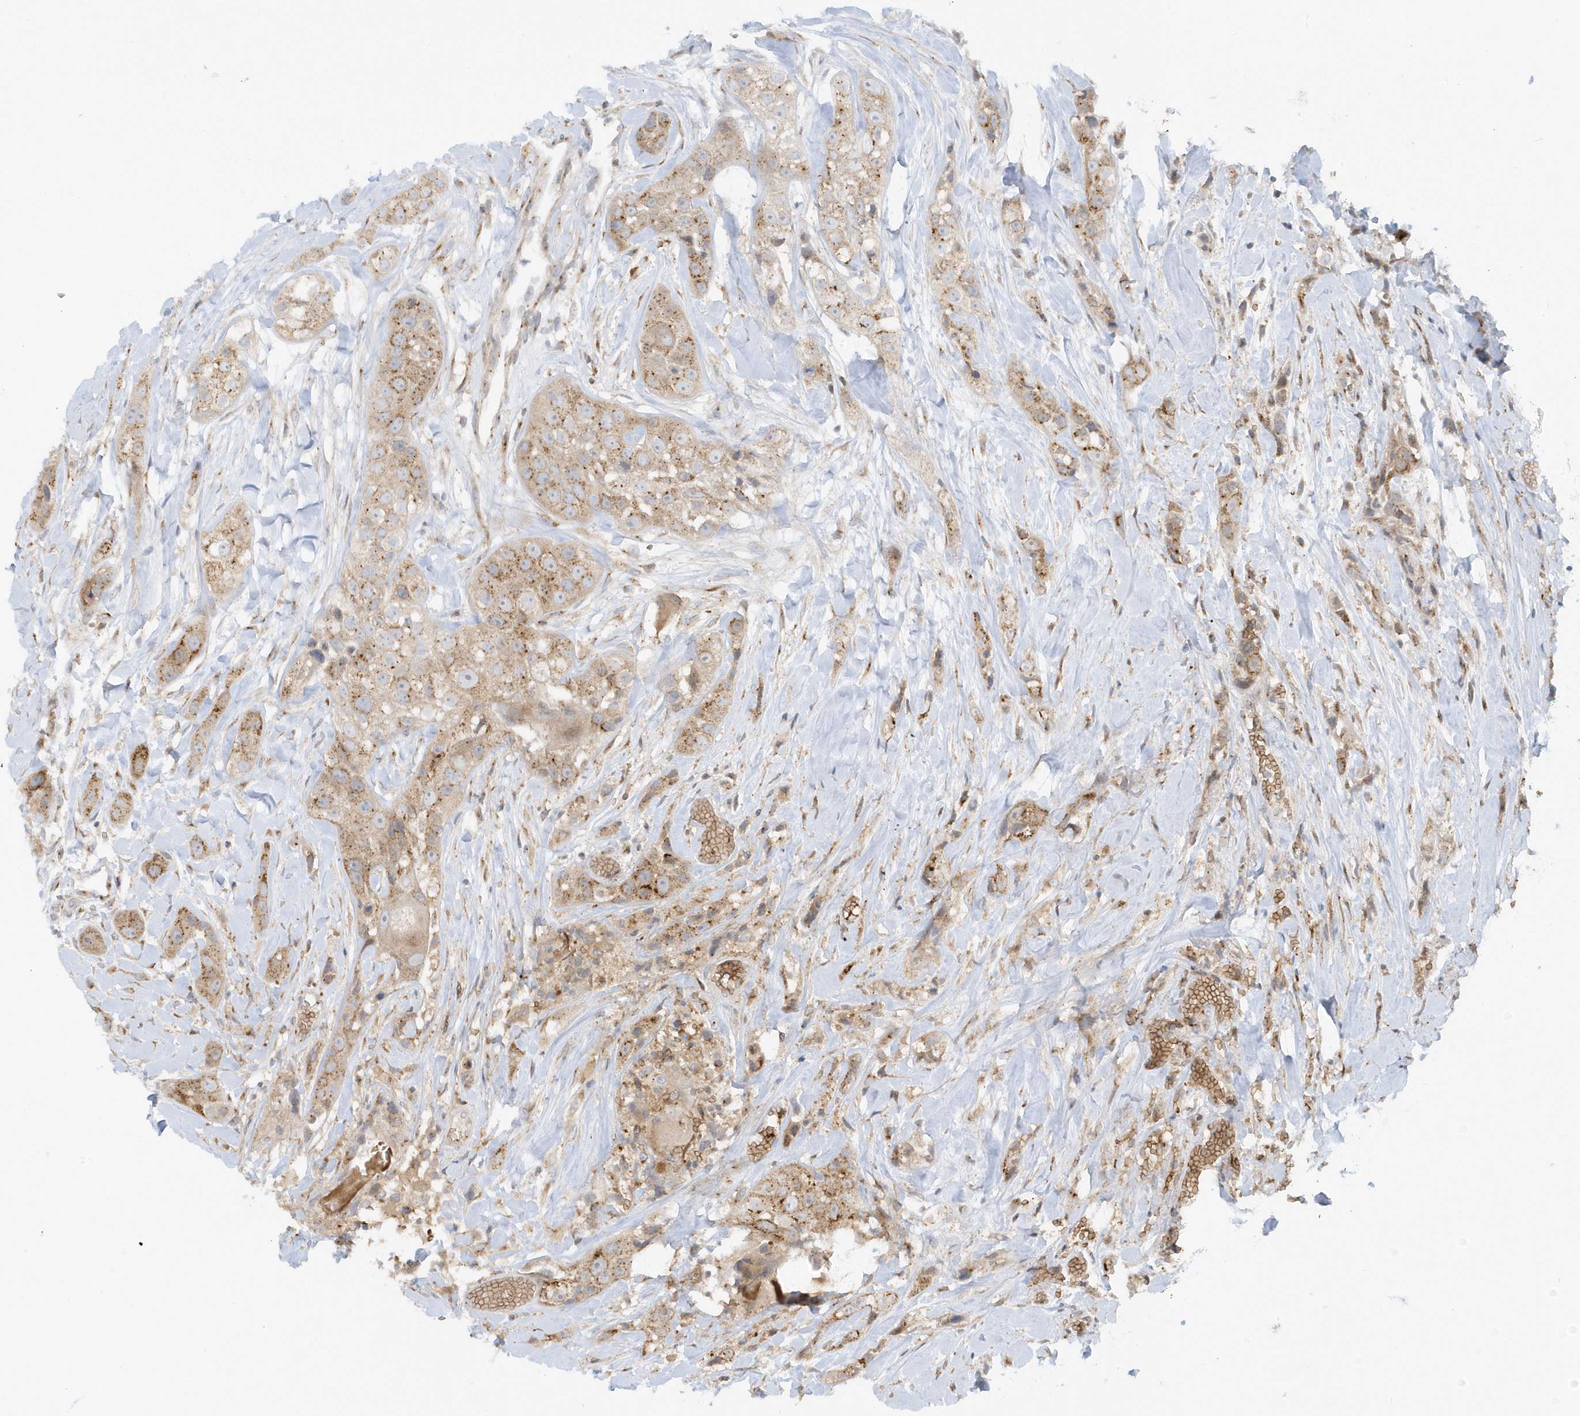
{"staining": {"intensity": "moderate", "quantity": ">75%", "location": "cytoplasmic/membranous"}, "tissue": "head and neck cancer", "cell_type": "Tumor cells", "image_type": "cancer", "snomed": [{"axis": "morphology", "description": "Normal tissue, NOS"}, {"axis": "morphology", "description": "Squamous cell carcinoma, NOS"}, {"axis": "topography", "description": "Skeletal muscle"}, {"axis": "topography", "description": "Head-Neck"}], "caption": "An immunohistochemistry micrograph of neoplastic tissue is shown. Protein staining in brown labels moderate cytoplasmic/membranous positivity in squamous cell carcinoma (head and neck) within tumor cells. The staining was performed using DAB to visualize the protein expression in brown, while the nuclei were stained in blue with hematoxylin (Magnification: 20x).", "gene": "RPP40", "patient": {"sex": "male", "age": 51}}